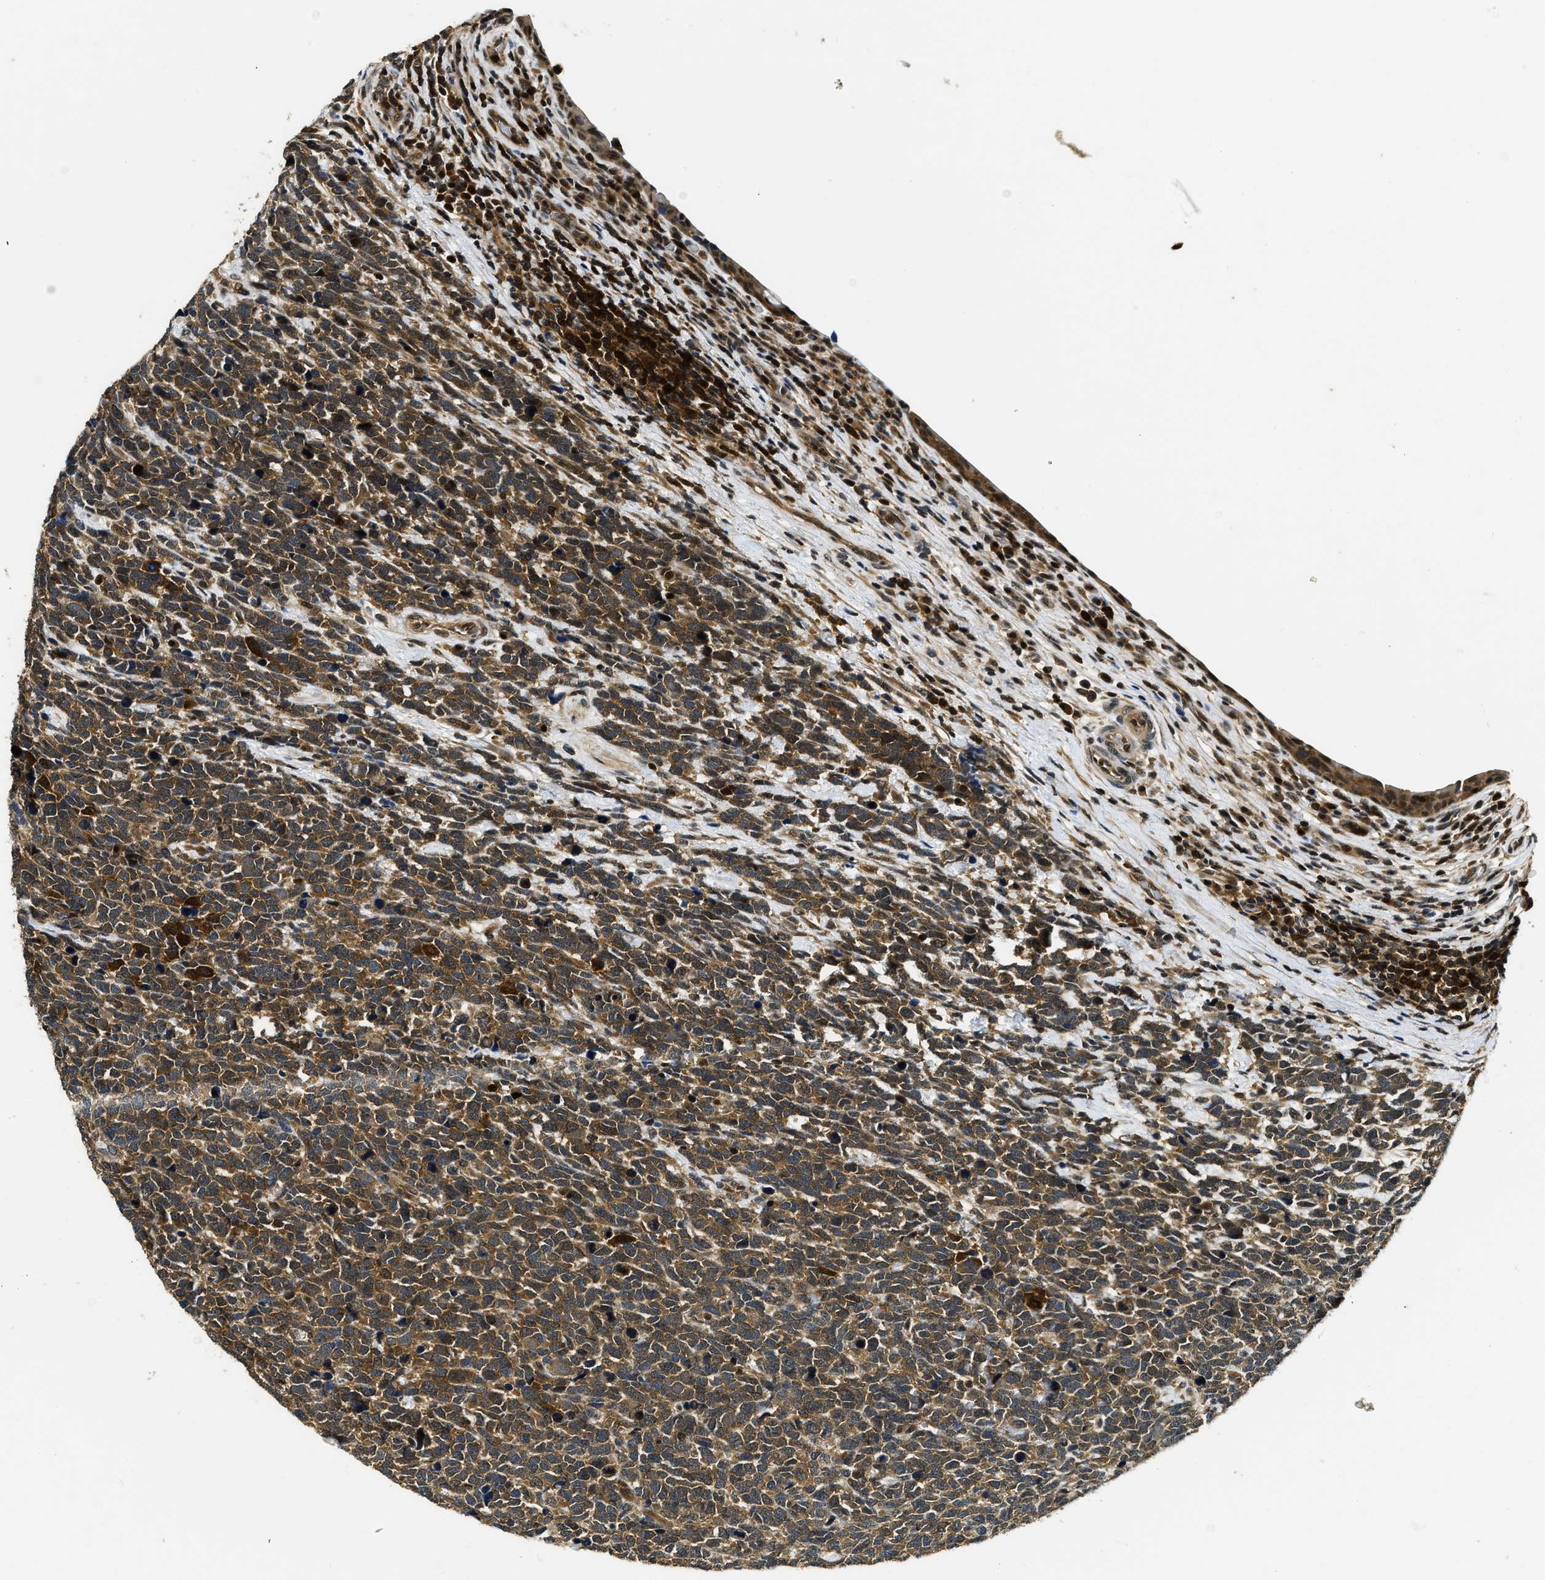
{"staining": {"intensity": "moderate", "quantity": ">75%", "location": "cytoplasmic/membranous"}, "tissue": "urothelial cancer", "cell_type": "Tumor cells", "image_type": "cancer", "snomed": [{"axis": "morphology", "description": "Urothelial carcinoma, High grade"}, {"axis": "topography", "description": "Urinary bladder"}], "caption": "About >75% of tumor cells in urothelial cancer display moderate cytoplasmic/membranous protein expression as visualized by brown immunohistochemical staining.", "gene": "ADSL", "patient": {"sex": "female", "age": 82}}